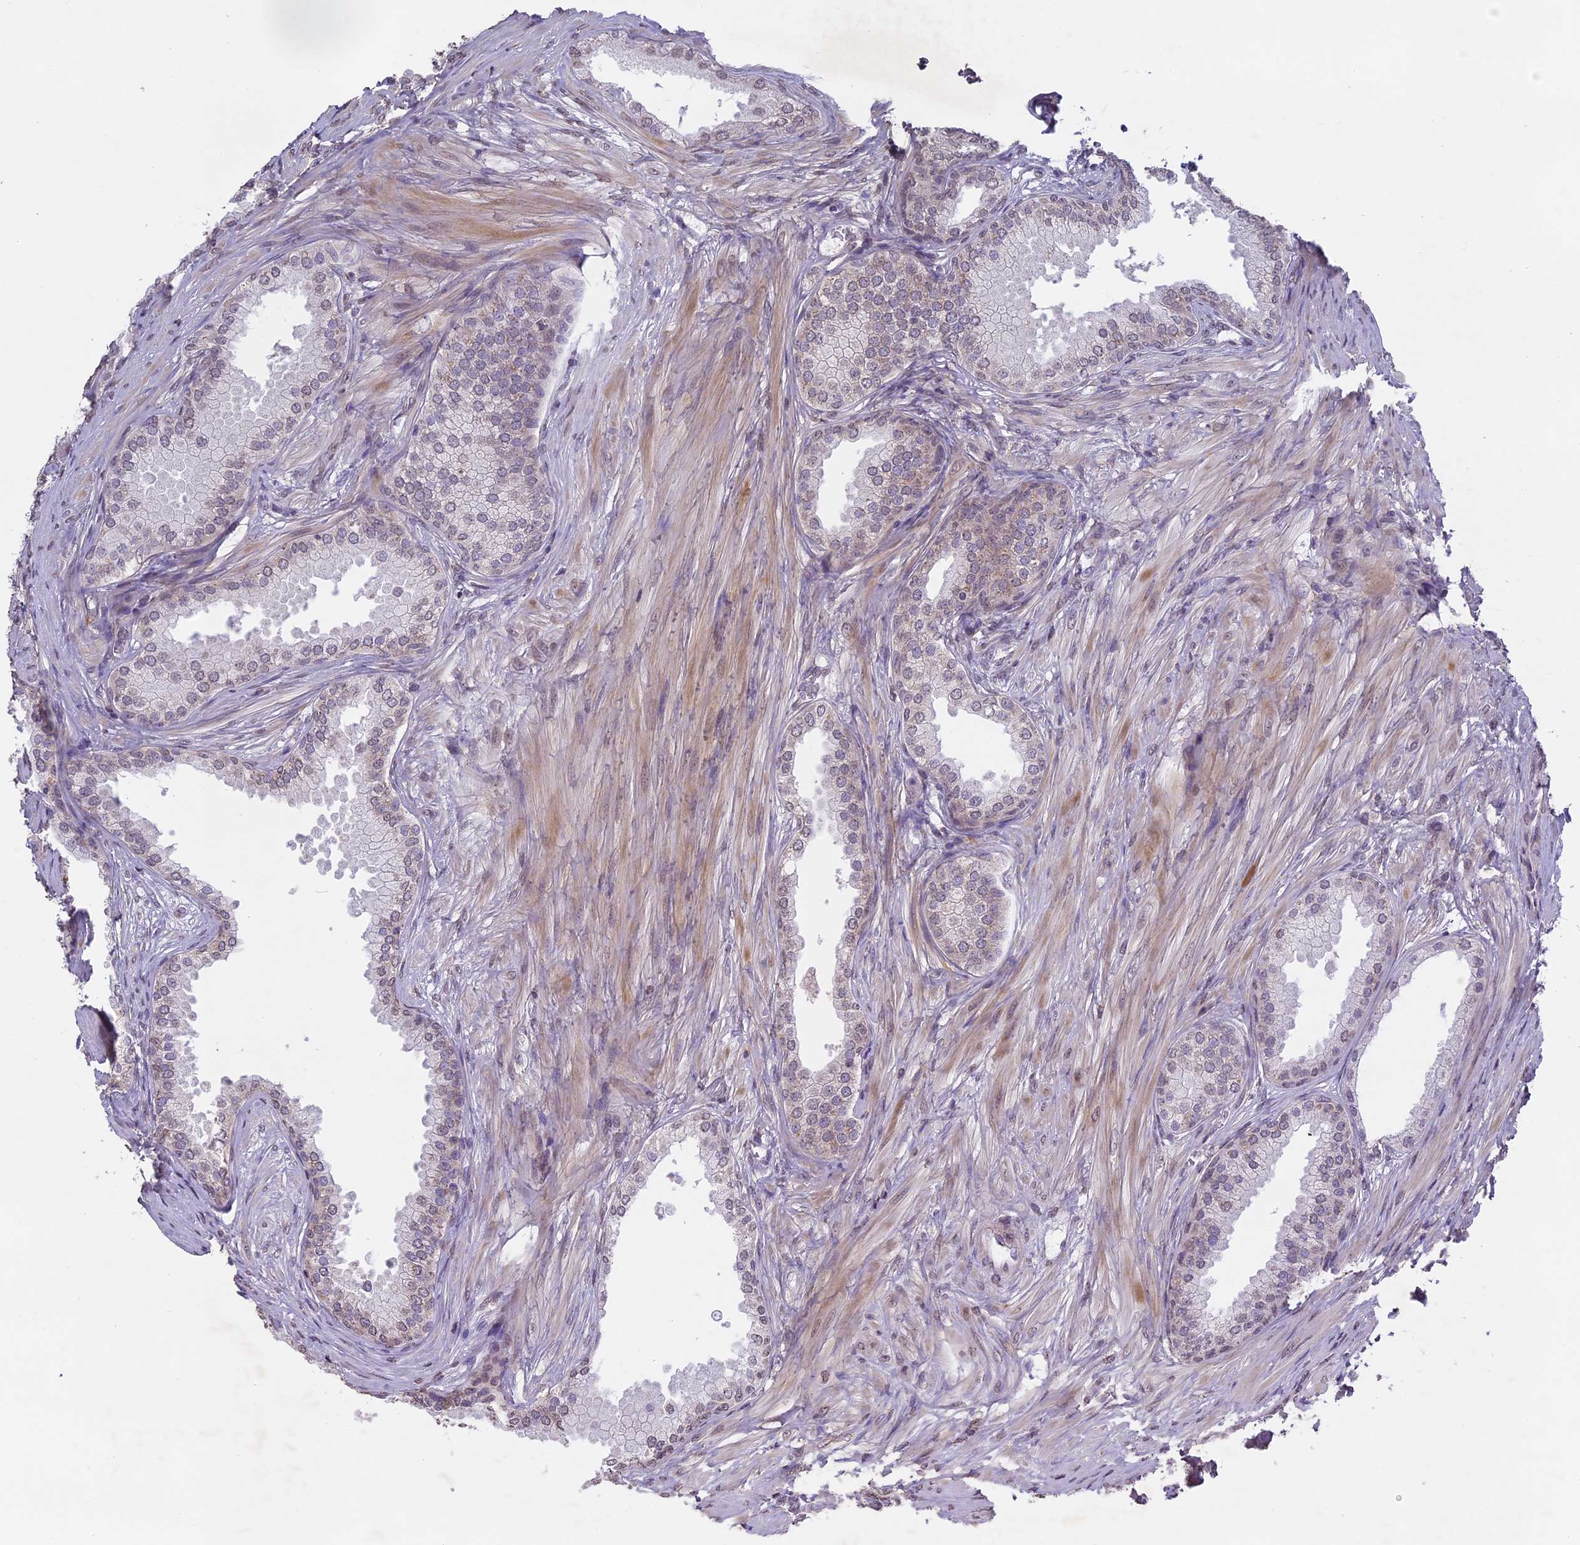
{"staining": {"intensity": "weak", "quantity": "25%-75%", "location": "cytoplasmic/membranous"}, "tissue": "prostate cancer", "cell_type": "Tumor cells", "image_type": "cancer", "snomed": [{"axis": "morphology", "description": "Adenocarcinoma, High grade"}, {"axis": "topography", "description": "Prostate"}], "caption": "Immunohistochemistry (IHC) (DAB (3,3'-diaminobenzidine)) staining of prostate cancer displays weak cytoplasmic/membranous protein expression in about 25%-75% of tumor cells.", "gene": "ERG28", "patient": {"sex": "male", "age": 59}}